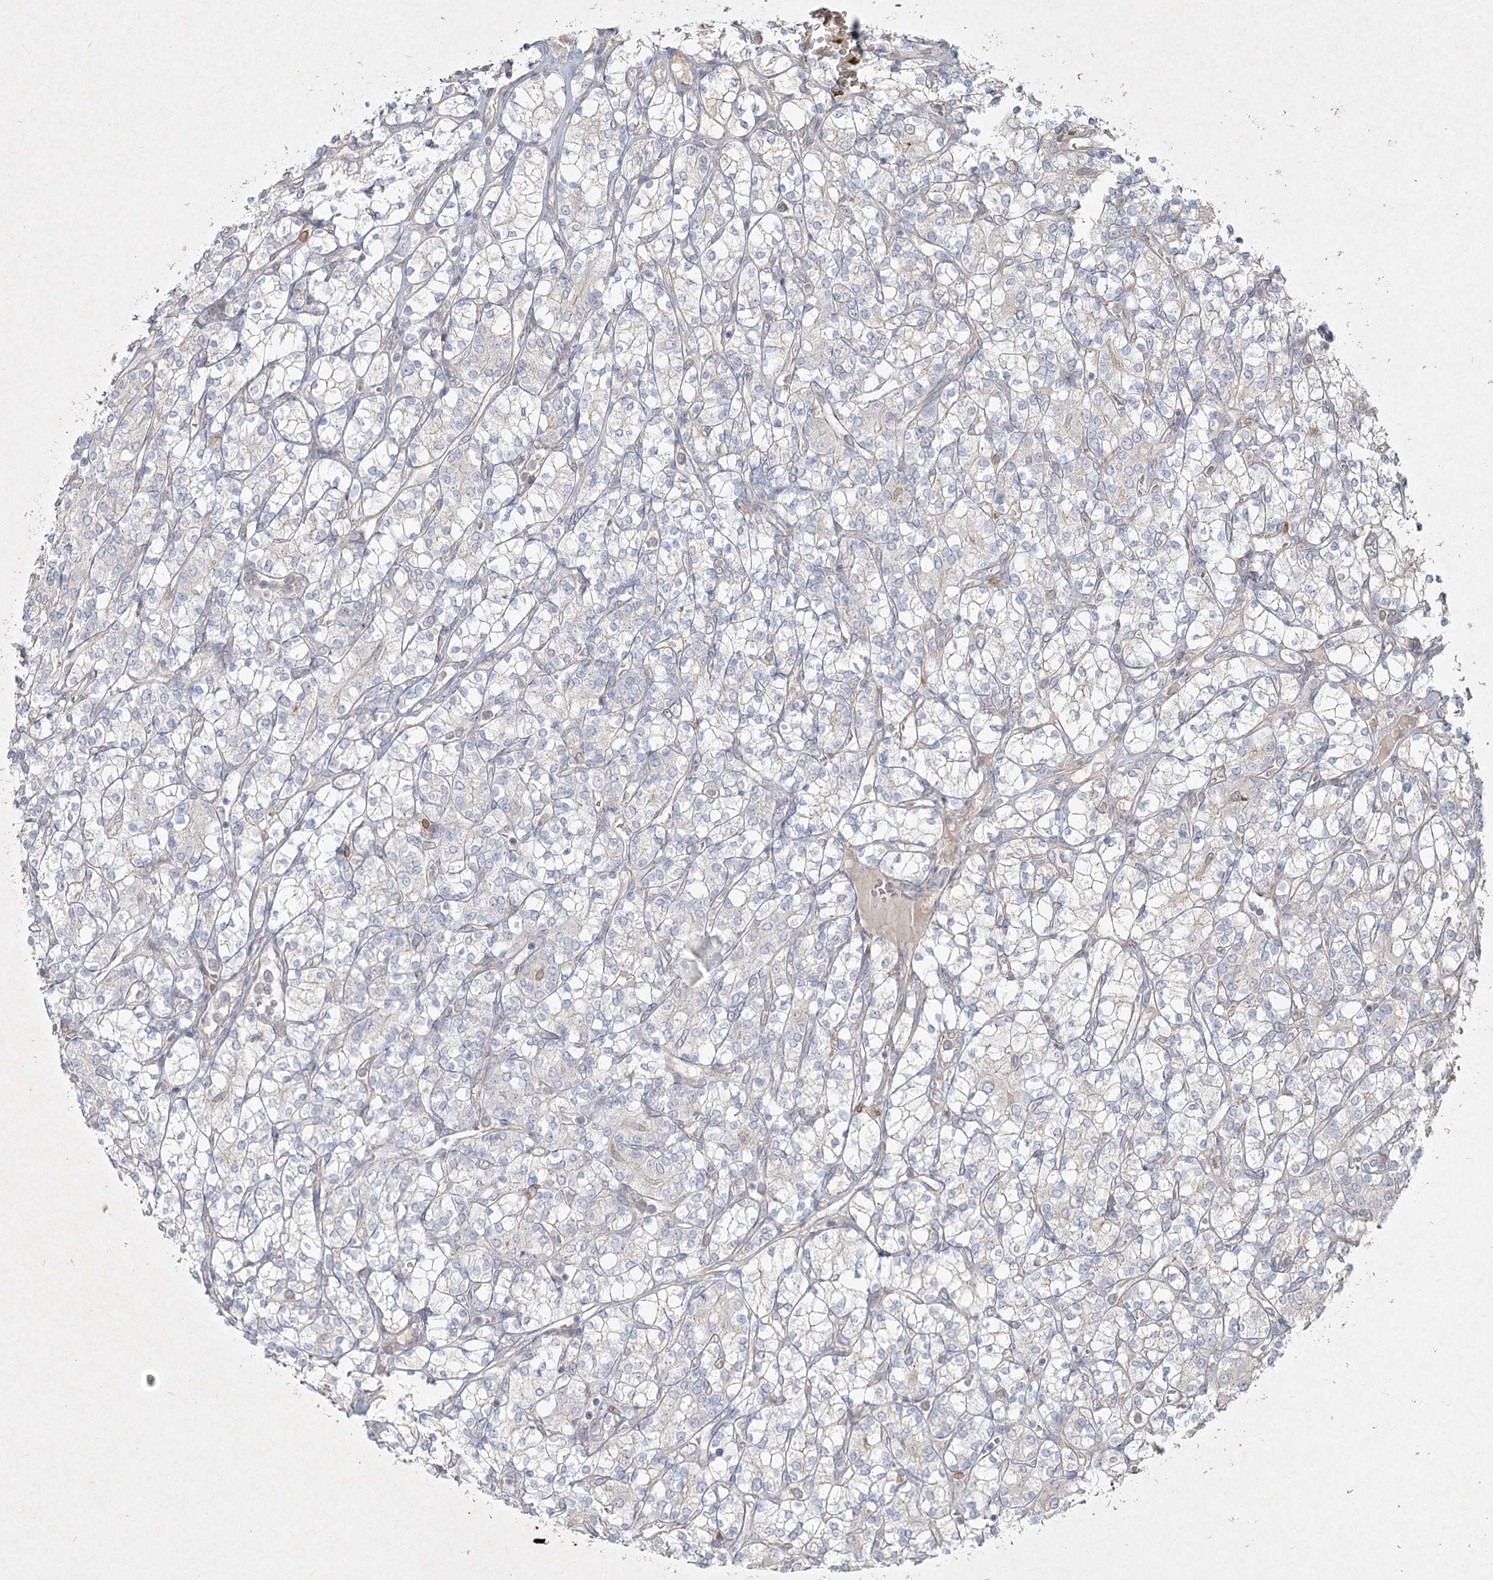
{"staining": {"intensity": "negative", "quantity": "none", "location": "none"}, "tissue": "renal cancer", "cell_type": "Tumor cells", "image_type": "cancer", "snomed": [{"axis": "morphology", "description": "Adenocarcinoma, NOS"}, {"axis": "topography", "description": "Kidney"}], "caption": "IHC histopathology image of neoplastic tissue: human adenocarcinoma (renal) stained with DAB (3,3'-diaminobenzidine) shows no significant protein expression in tumor cells. The staining was performed using DAB to visualize the protein expression in brown, while the nuclei were stained in blue with hematoxylin (Magnification: 20x).", "gene": "LRP2BP", "patient": {"sex": "male", "age": 77}}